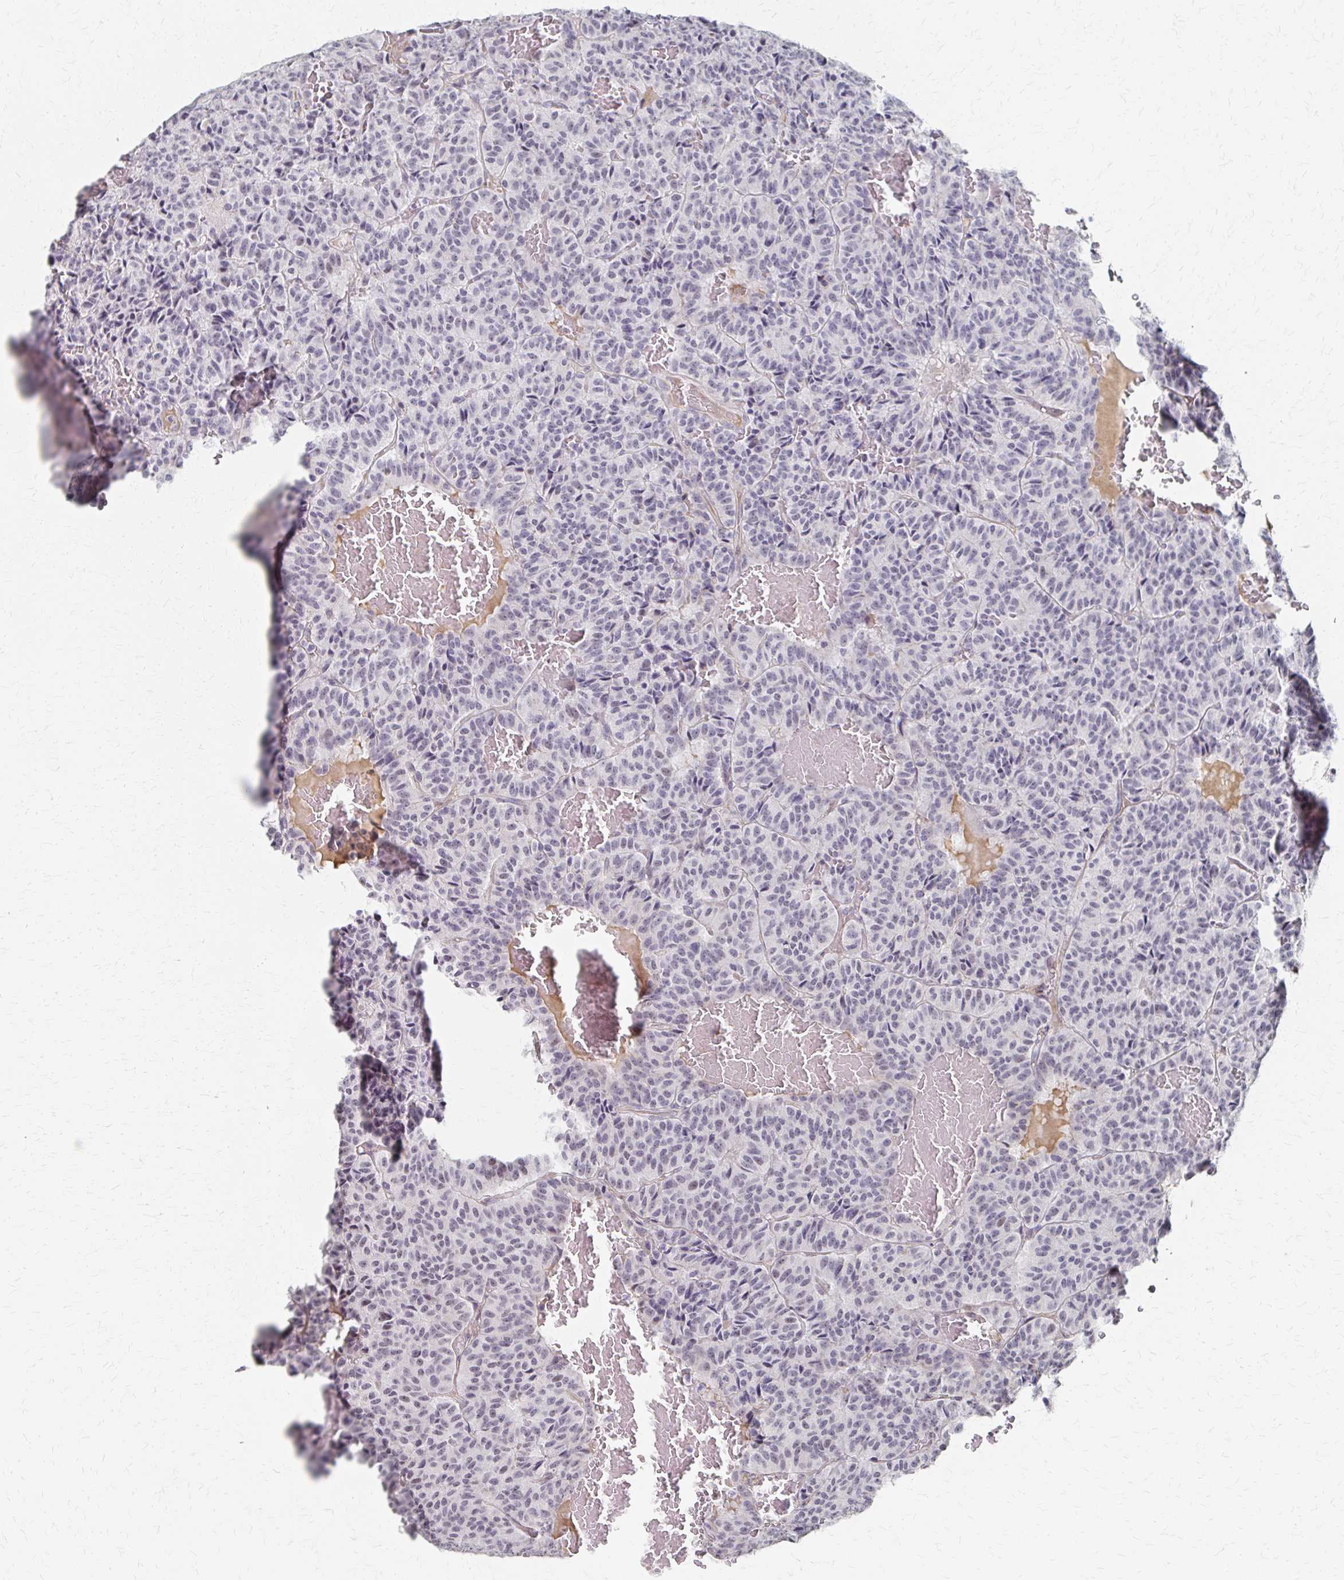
{"staining": {"intensity": "negative", "quantity": "none", "location": "none"}, "tissue": "carcinoid", "cell_type": "Tumor cells", "image_type": "cancer", "snomed": [{"axis": "morphology", "description": "Carcinoid, malignant, NOS"}, {"axis": "topography", "description": "Lung"}], "caption": "This is an IHC micrograph of human malignant carcinoid. There is no positivity in tumor cells.", "gene": "PES1", "patient": {"sex": "male", "age": 70}}